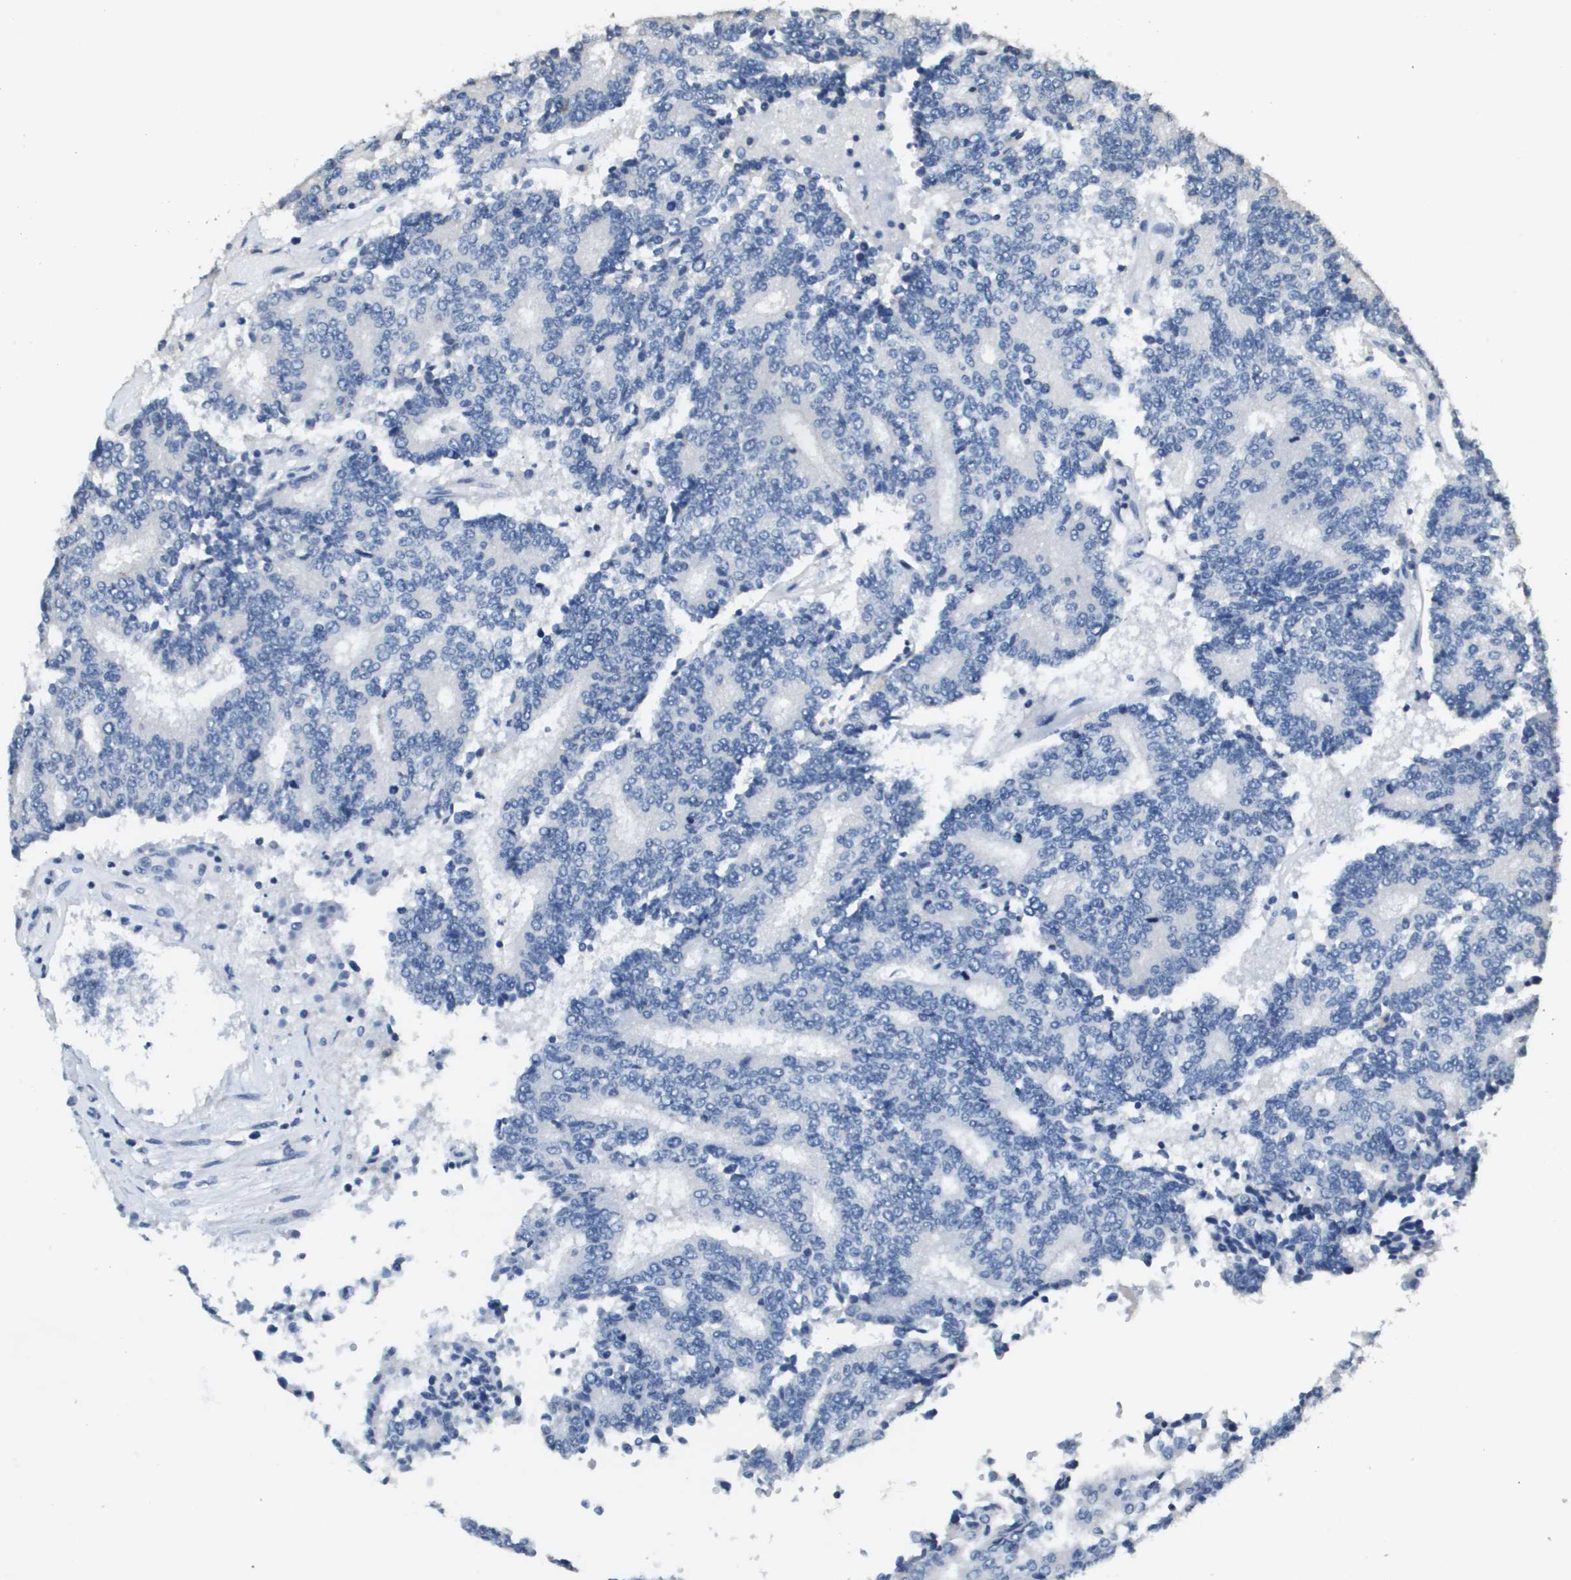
{"staining": {"intensity": "negative", "quantity": "none", "location": "none"}, "tissue": "prostate cancer", "cell_type": "Tumor cells", "image_type": "cancer", "snomed": [{"axis": "morphology", "description": "Normal tissue, NOS"}, {"axis": "morphology", "description": "Adenocarcinoma, High grade"}, {"axis": "topography", "description": "Prostate"}, {"axis": "topography", "description": "Seminal veicle"}], "caption": "Tumor cells are negative for brown protein staining in adenocarcinoma (high-grade) (prostate).", "gene": "MT3", "patient": {"sex": "male", "age": 55}}